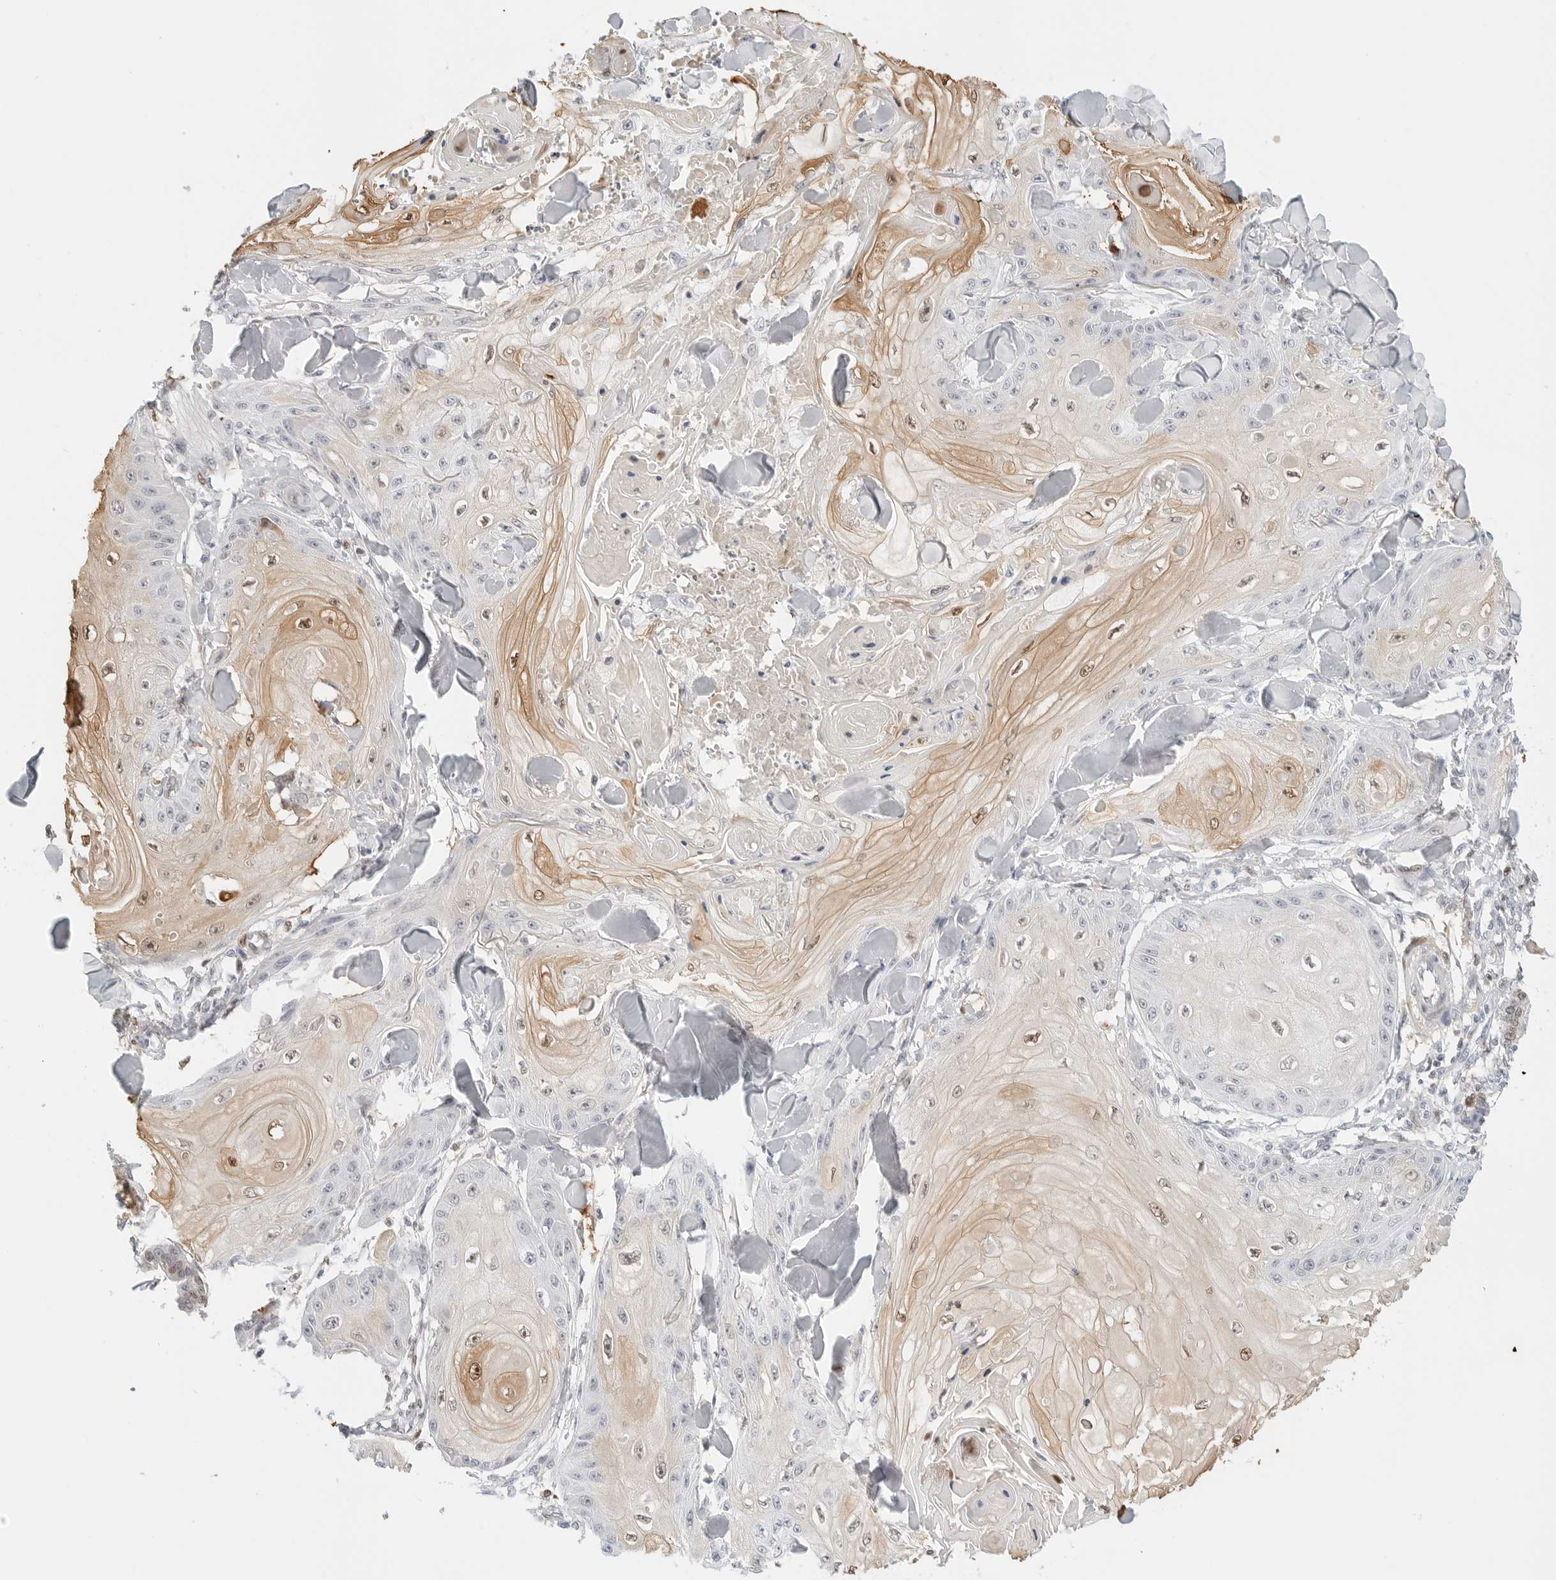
{"staining": {"intensity": "weak", "quantity": "<25%", "location": "nuclear"}, "tissue": "skin cancer", "cell_type": "Tumor cells", "image_type": "cancer", "snomed": [{"axis": "morphology", "description": "Squamous cell carcinoma, NOS"}, {"axis": "topography", "description": "Skin"}], "caption": "Squamous cell carcinoma (skin) was stained to show a protein in brown. There is no significant positivity in tumor cells. Nuclei are stained in blue.", "gene": "SPIDR", "patient": {"sex": "male", "age": 74}}